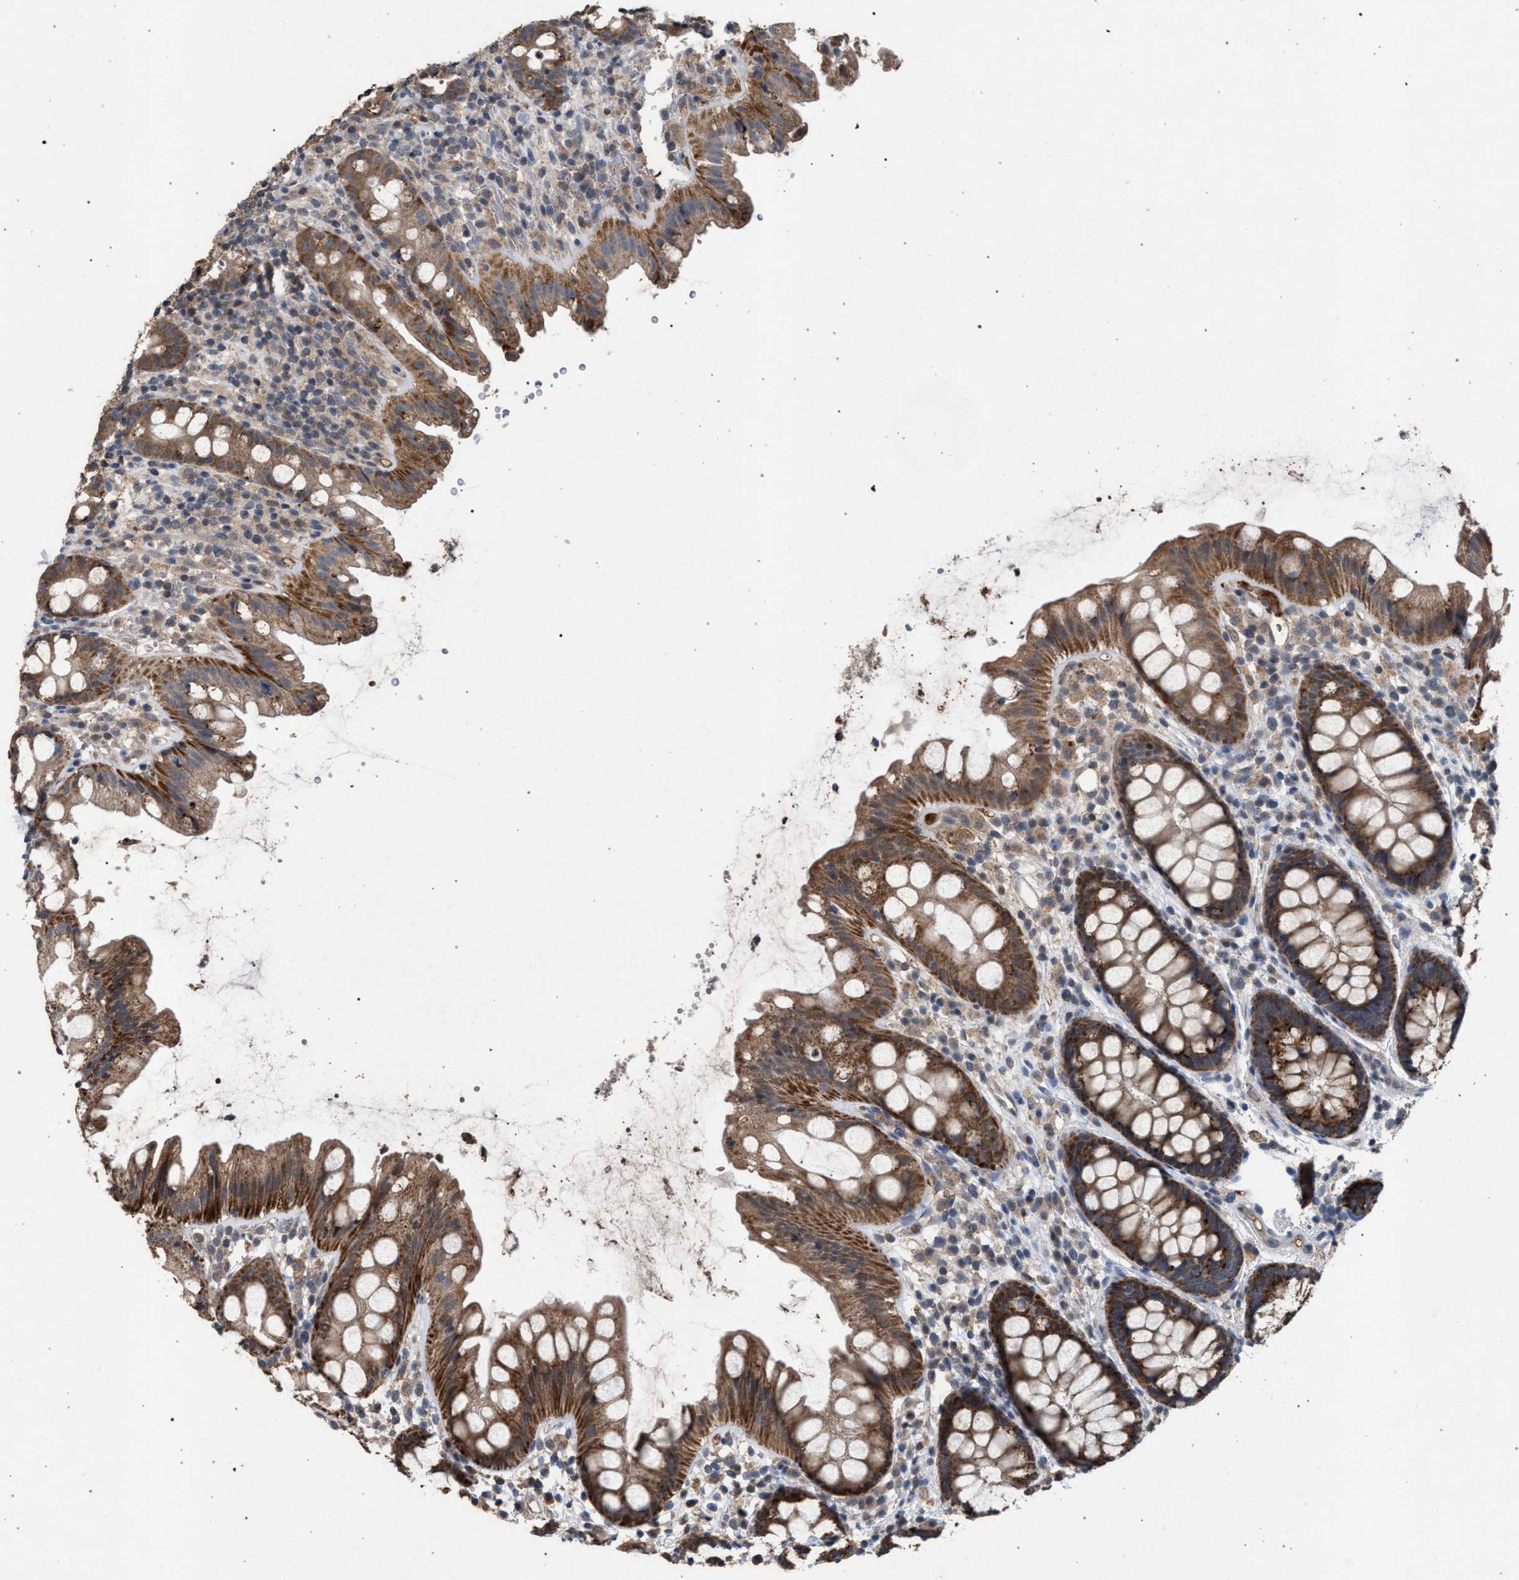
{"staining": {"intensity": "strong", "quantity": ">75%", "location": "cytoplasmic/membranous"}, "tissue": "rectum", "cell_type": "Glandular cells", "image_type": "normal", "snomed": [{"axis": "morphology", "description": "Normal tissue, NOS"}, {"axis": "topography", "description": "Rectum"}], "caption": "Unremarkable rectum was stained to show a protein in brown. There is high levels of strong cytoplasmic/membranous expression in about >75% of glandular cells. (IHC, brightfield microscopy, high magnification).", "gene": "TECPR1", "patient": {"sex": "female", "age": 65}}